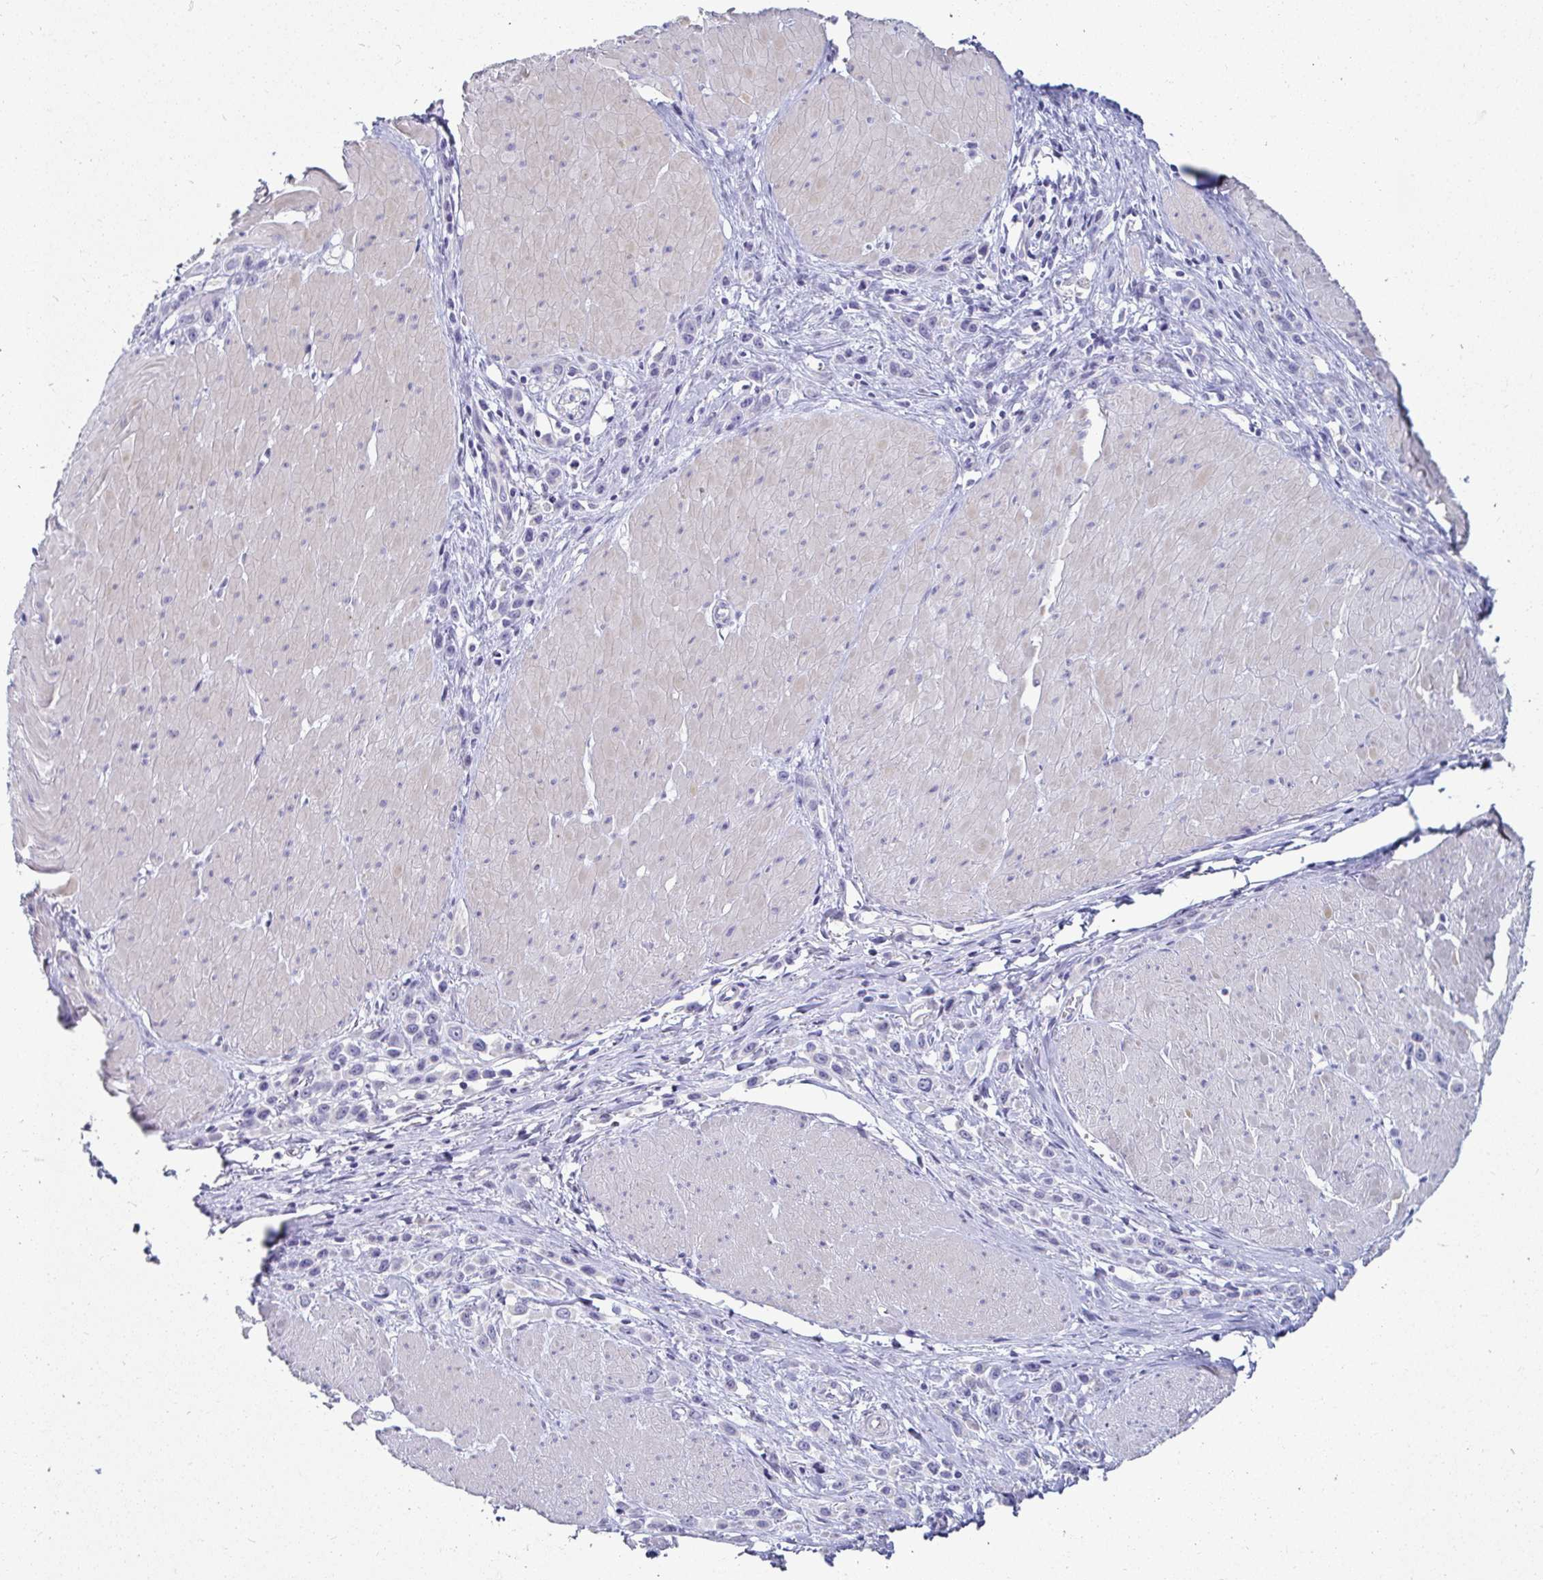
{"staining": {"intensity": "negative", "quantity": "none", "location": "none"}, "tissue": "stomach cancer", "cell_type": "Tumor cells", "image_type": "cancer", "snomed": [{"axis": "morphology", "description": "Adenocarcinoma, NOS"}, {"axis": "topography", "description": "Stomach"}], "caption": "Immunohistochemistry (IHC) histopathology image of neoplastic tissue: stomach cancer (adenocarcinoma) stained with DAB (3,3'-diaminobenzidine) demonstrates no significant protein positivity in tumor cells. The staining was performed using DAB (3,3'-diaminobenzidine) to visualize the protein expression in brown, while the nuclei were stained in blue with hematoxylin (Magnification: 20x).", "gene": "C4orf17", "patient": {"sex": "male", "age": 47}}